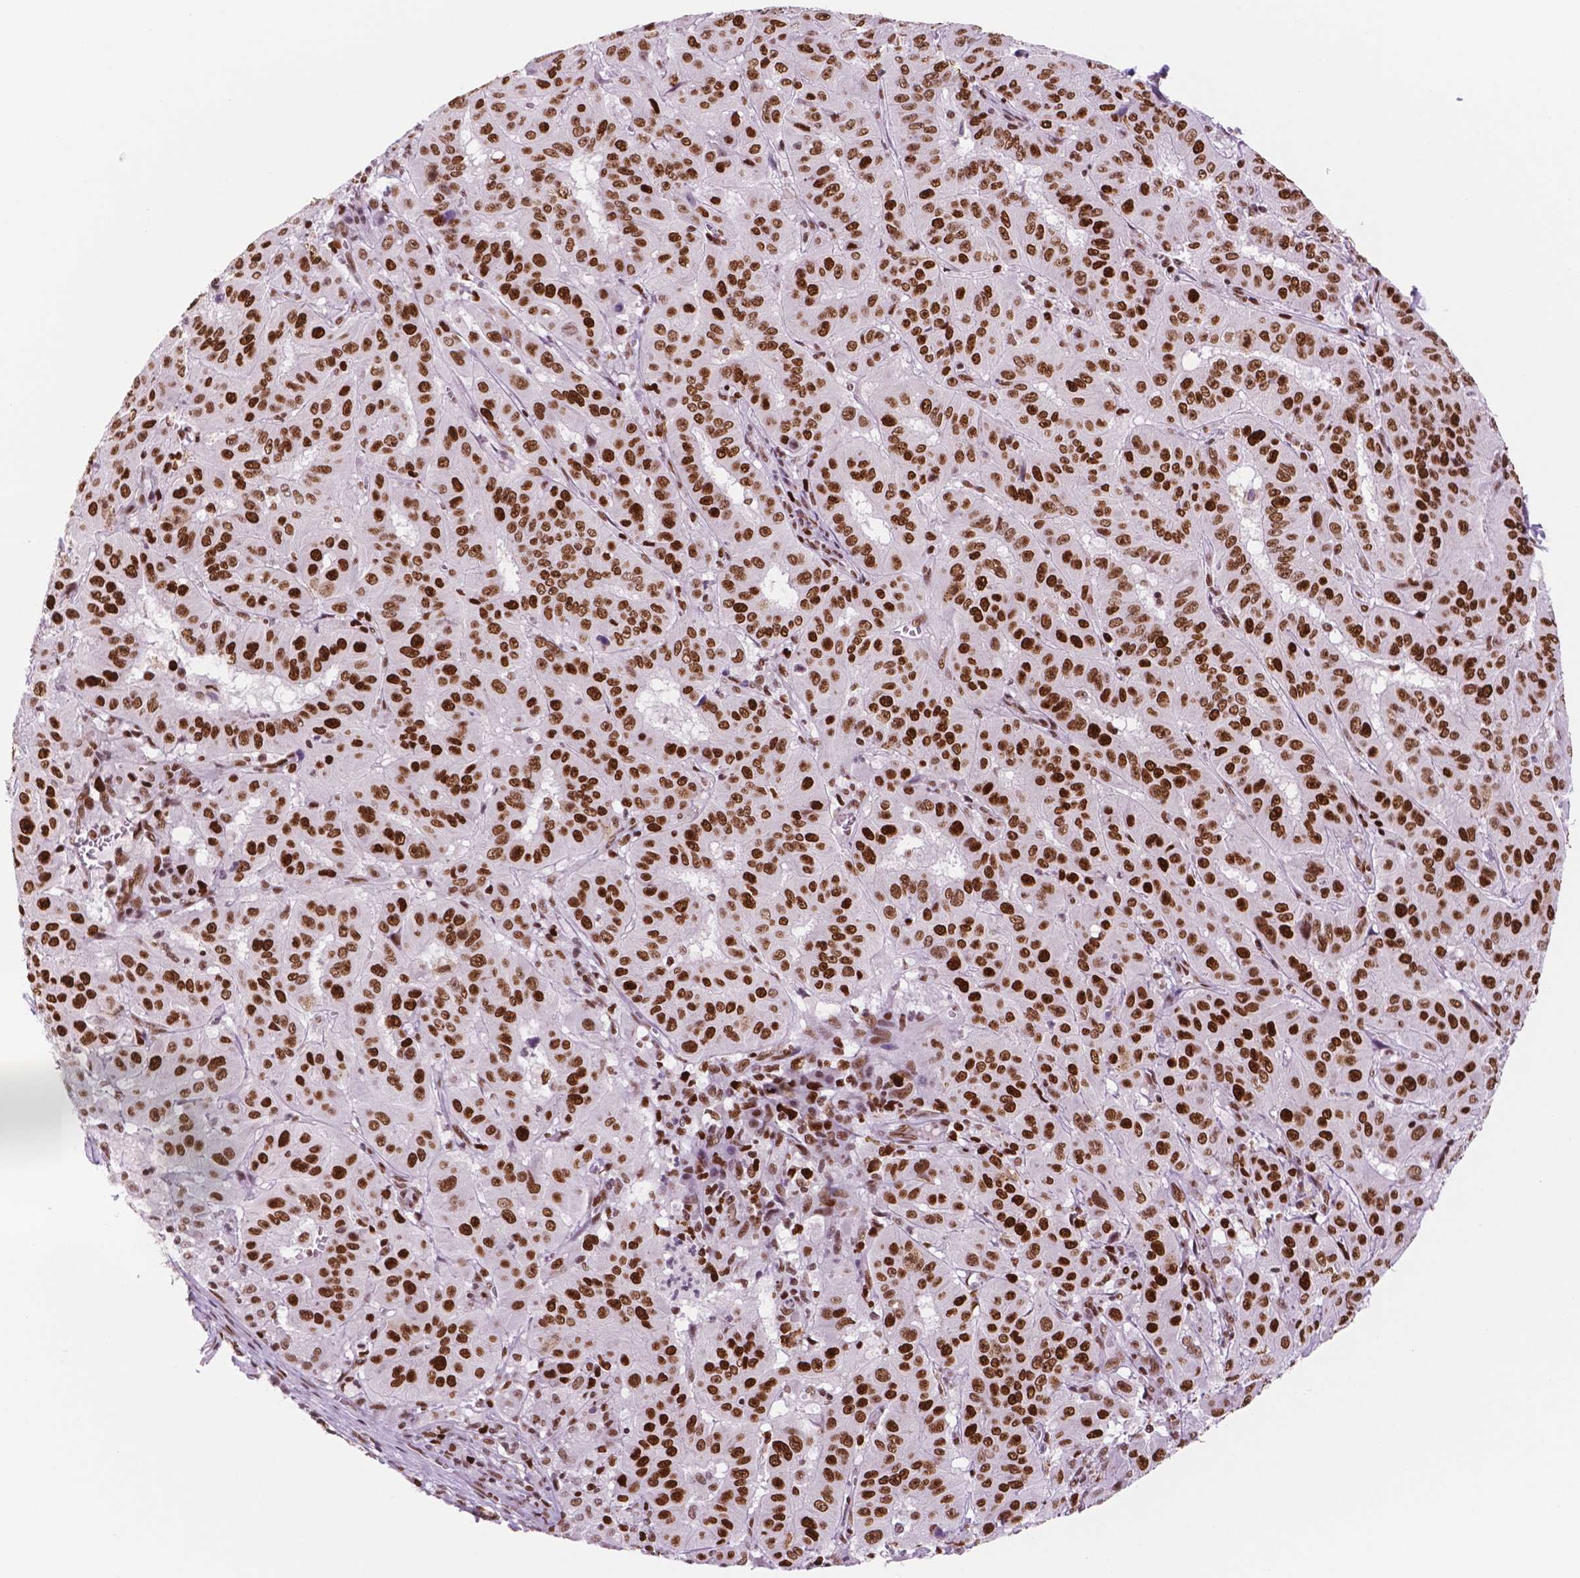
{"staining": {"intensity": "strong", "quantity": ">75%", "location": "nuclear"}, "tissue": "pancreatic cancer", "cell_type": "Tumor cells", "image_type": "cancer", "snomed": [{"axis": "morphology", "description": "Adenocarcinoma, NOS"}, {"axis": "topography", "description": "Pancreas"}], "caption": "A high-resolution histopathology image shows immunohistochemistry staining of pancreatic adenocarcinoma, which exhibits strong nuclear staining in about >75% of tumor cells.", "gene": "MSH6", "patient": {"sex": "male", "age": 63}}